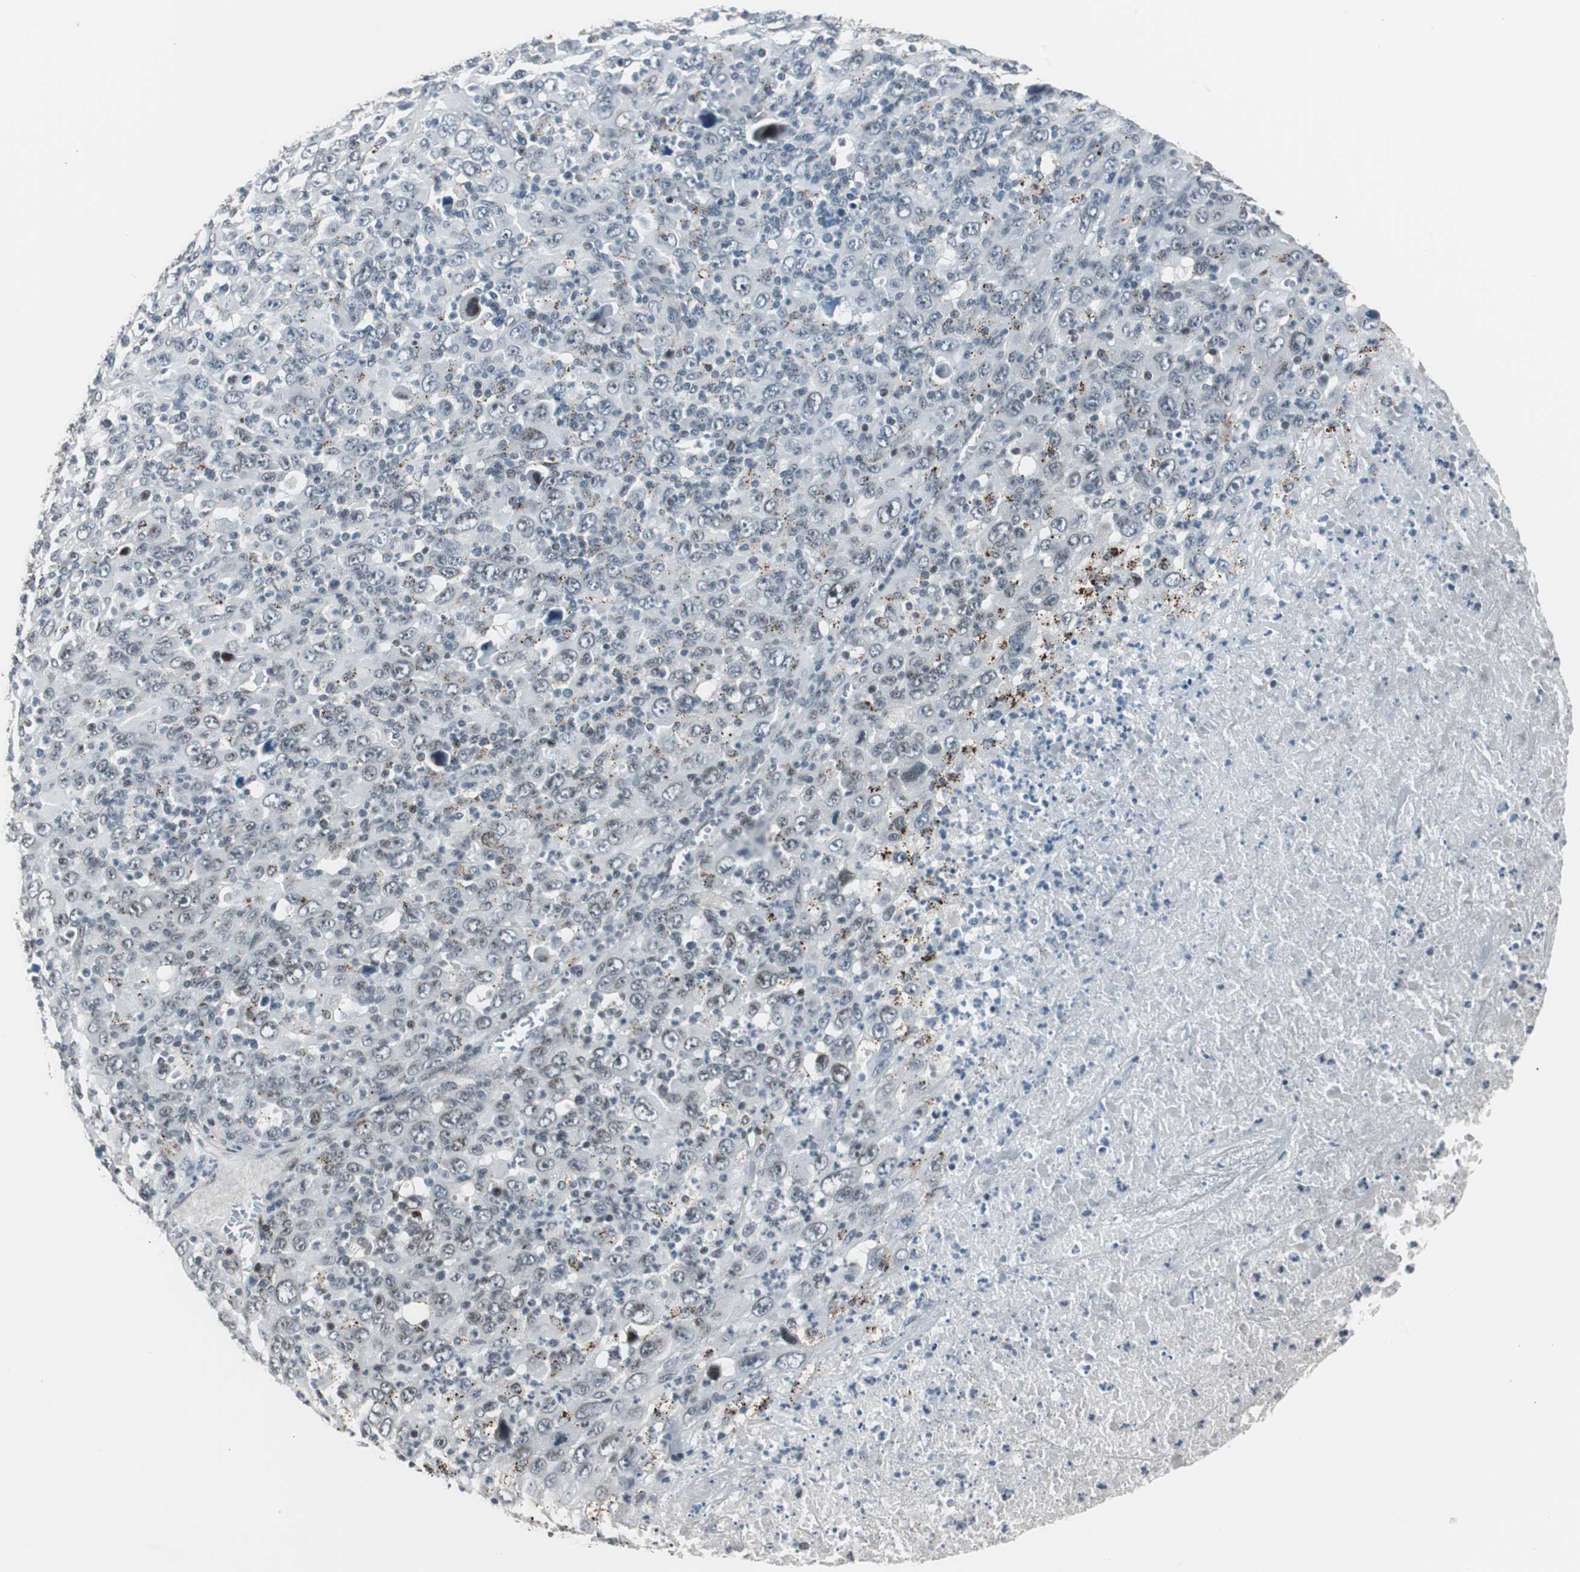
{"staining": {"intensity": "negative", "quantity": "none", "location": "none"}, "tissue": "melanoma", "cell_type": "Tumor cells", "image_type": "cancer", "snomed": [{"axis": "morphology", "description": "Malignant melanoma, Metastatic site"}, {"axis": "topography", "description": "Skin"}], "caption": "Image shows no significant protein staining in tumor cells of malignant melanoma (metastatic site).", "gene": "BOLA1", "patient": {"sex": "female", "age": 56}}